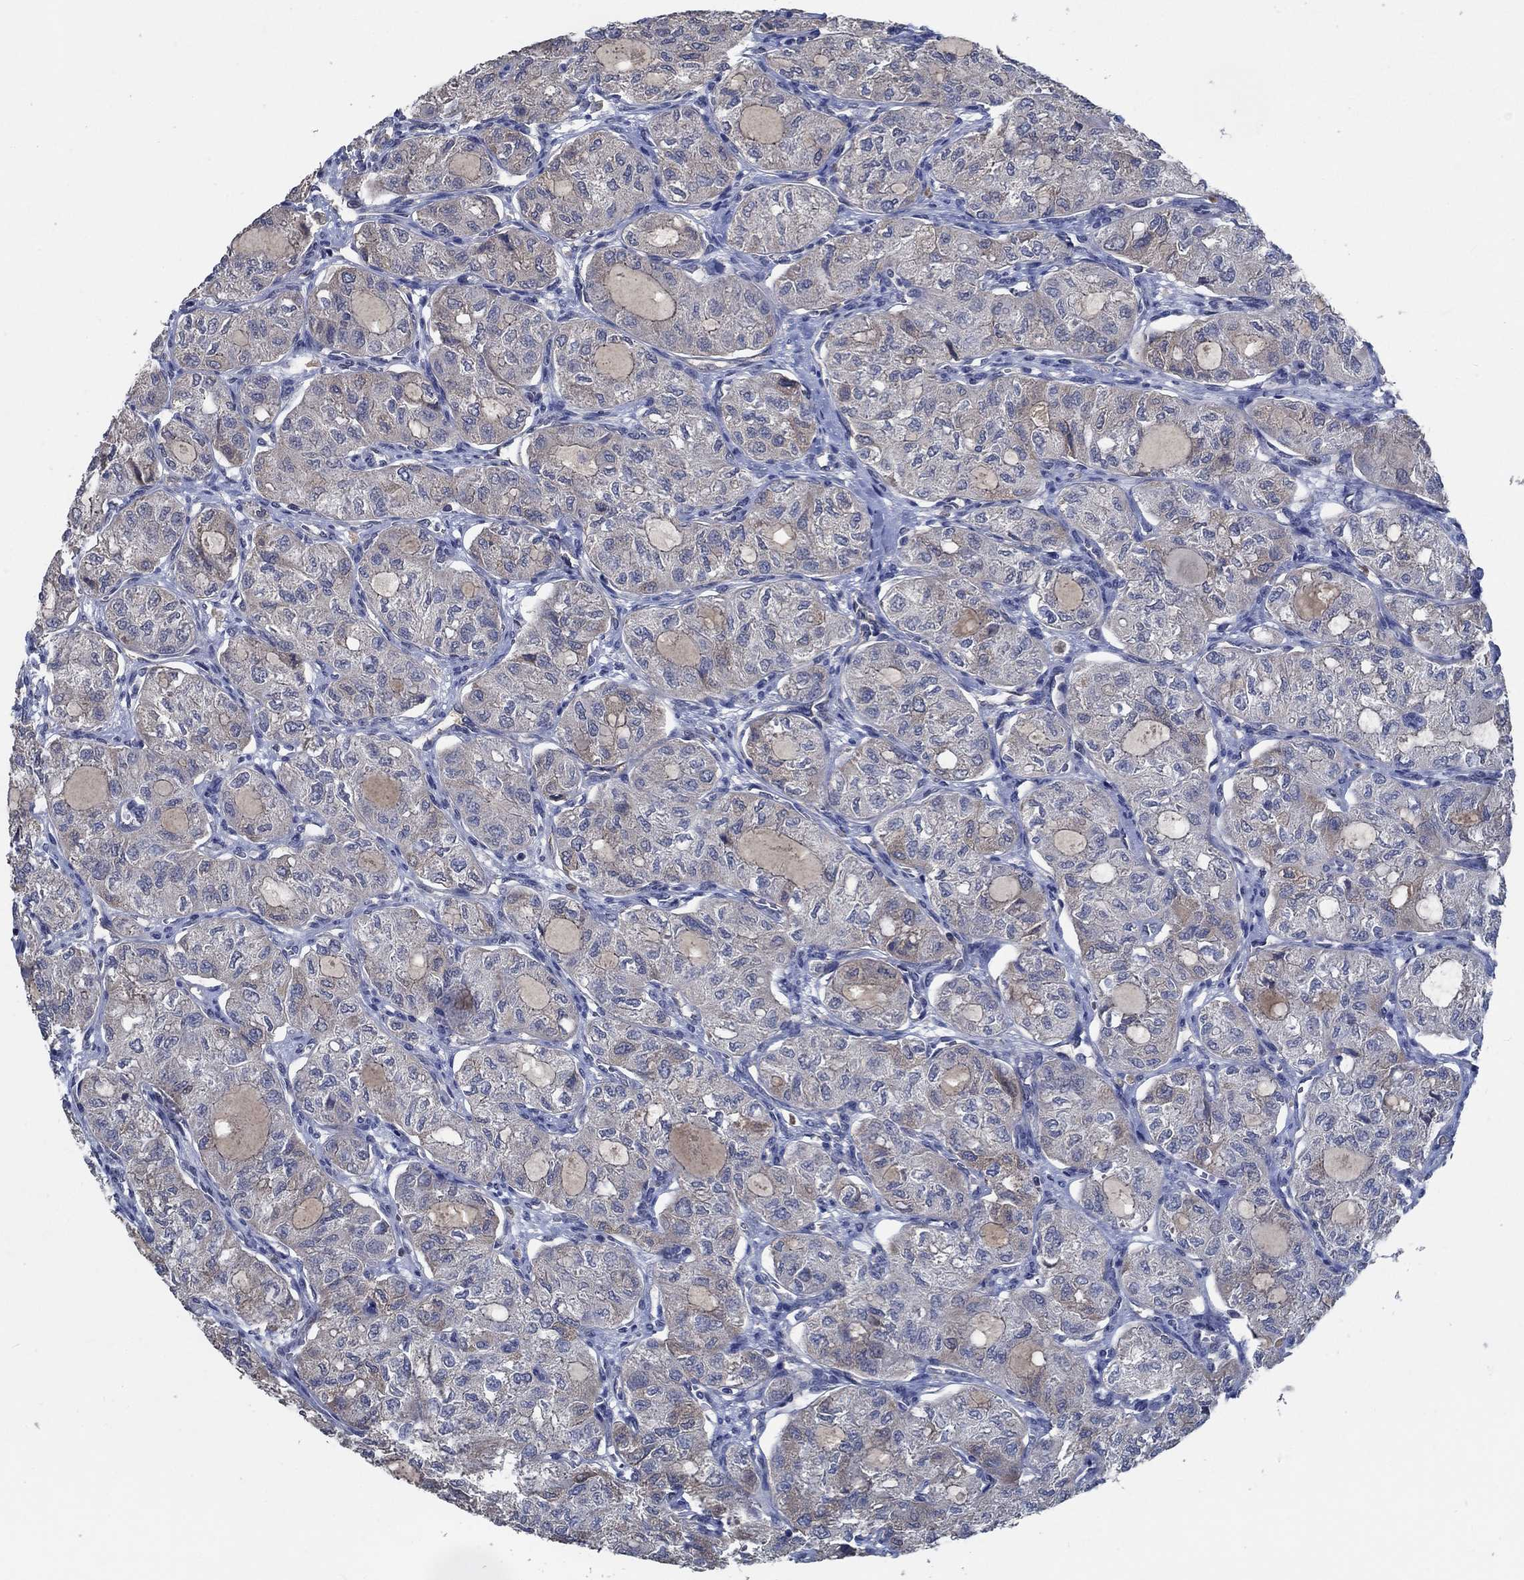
{"staining": {"intensity": "negative", "quantity": "none", "location": "none"}, "tissue": "thyroid cancer", "cell_type": "Tumor cells", "image_type": "cancer", "snomed": [{"axis": "morphology", "description": "Follicular adenoma carcinoma, NOS"}, {"axis": "topography", "description": "Thyroid gland"}], "caption": "DAB immunohistochemical staining of human thyroid cancer reveals no significant positivity in tumor cells. (DAB (3,3'-diaminobenzidine) IHC with hematoxylin counter stain).", "gene": "OBSCN", "patient": {"sex": "male", "age": 75}}